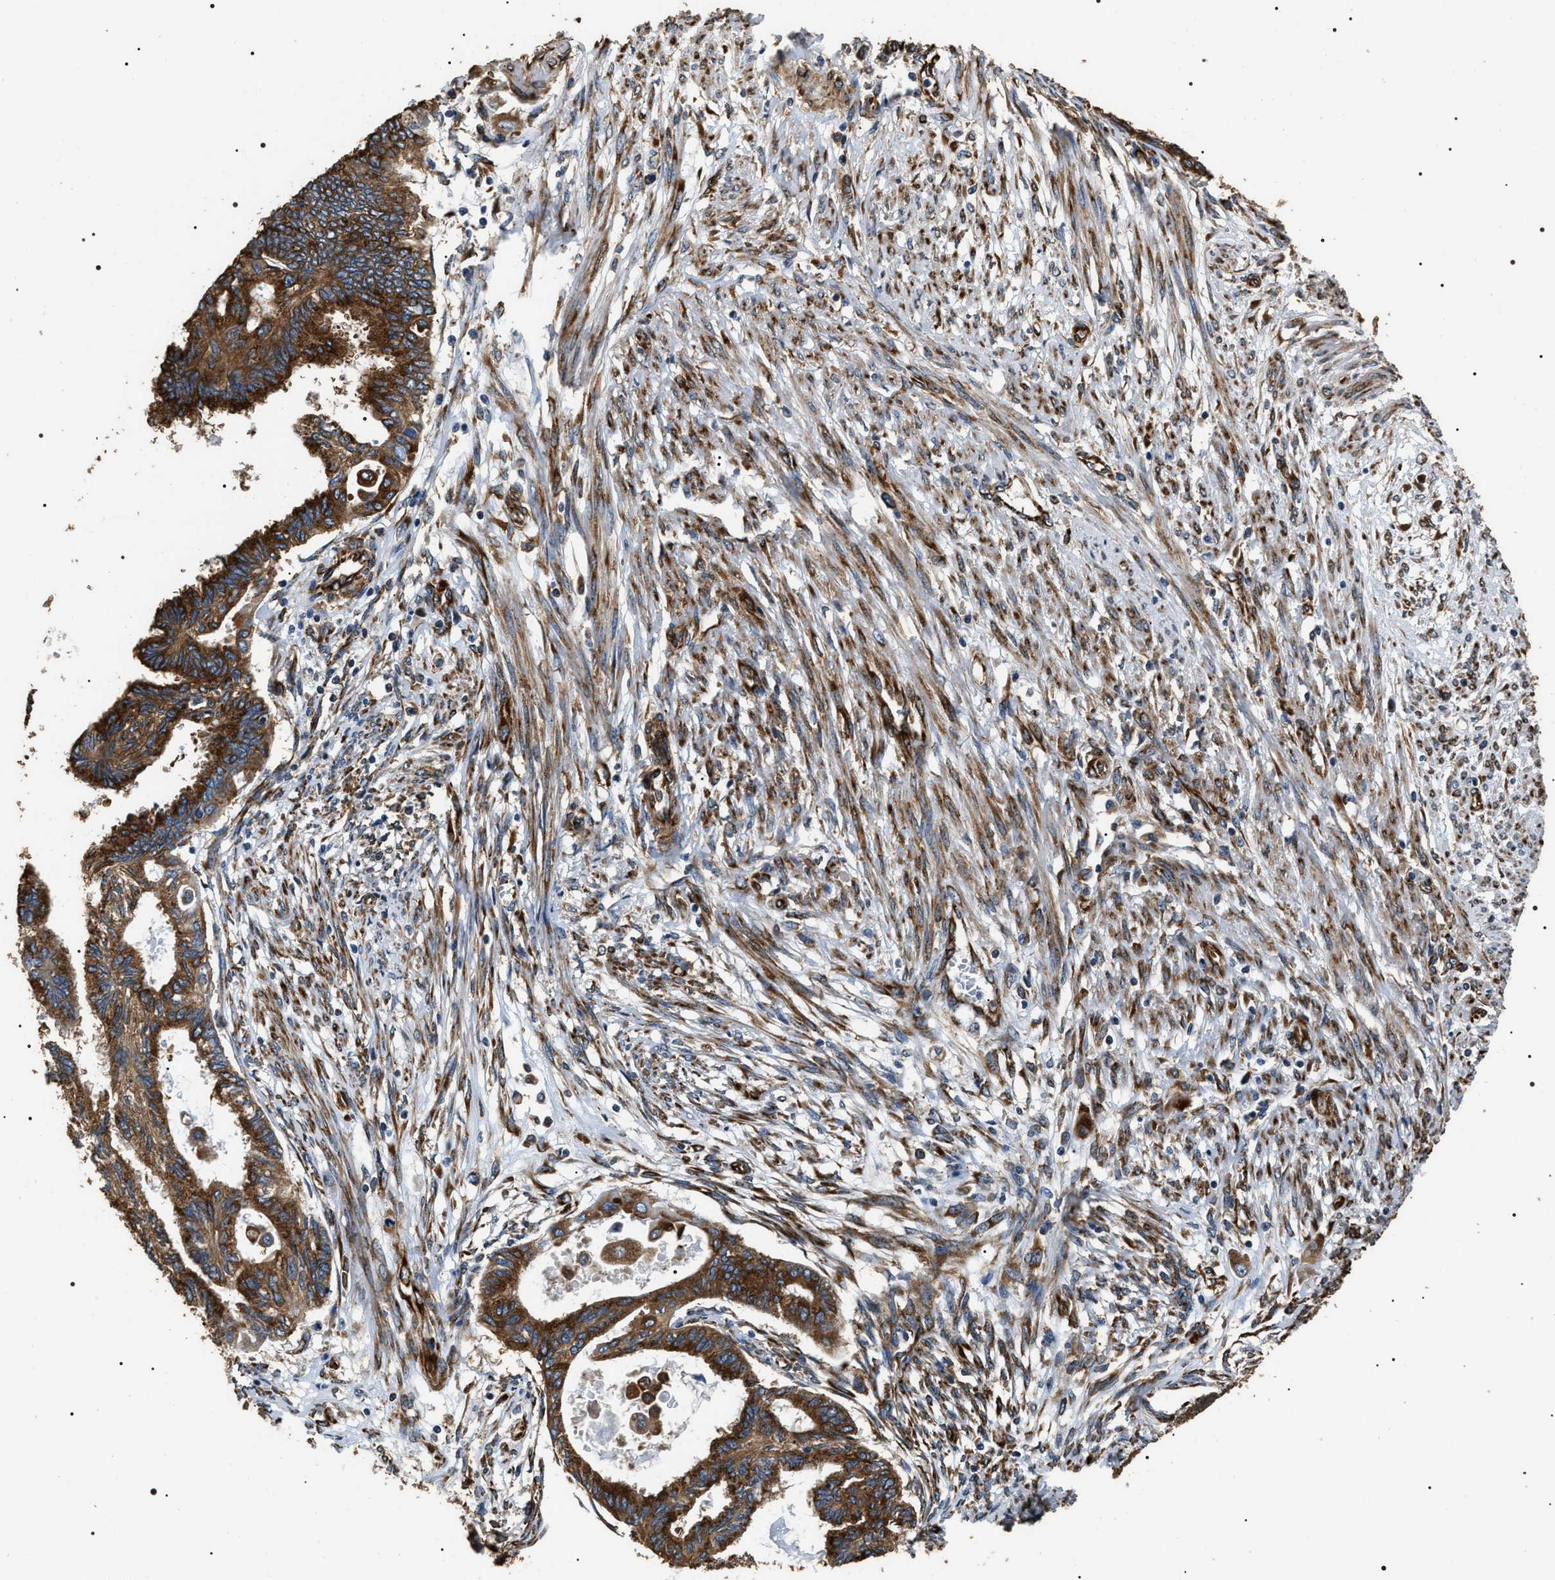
{"staining": {"intensity": "strong", "quantity": ">75%", "location": "cytoplasmic/membranous"}, "tissue": "cervical cancer", "cell_type": "Tumor cells", "image_type": "cancer", "snomed": [{"axis": "morphology", "description": "Normal tissue, NOS"}, {"axis": "morphology", "description": "Adenocarcinoma, NOS"}, {"axis": "topography", "description": "Cervix"}, {"axis": "topography", "description": "Endometrium"}], "caption": "Brown immunohistochemical staining in human cervical adenocarcinoma displays strong cytoplasmic/membranous expression in about >75% of tumor cells. The staining was performed using DAB (3,3'-diaminobenzidine) to visualize the protein expression in brown, while the nuclei were stained in blue with hematoxylin (Magnification: 20x).", "gene": "KTN1", "patient": {"sex": "female", "age": 86}}